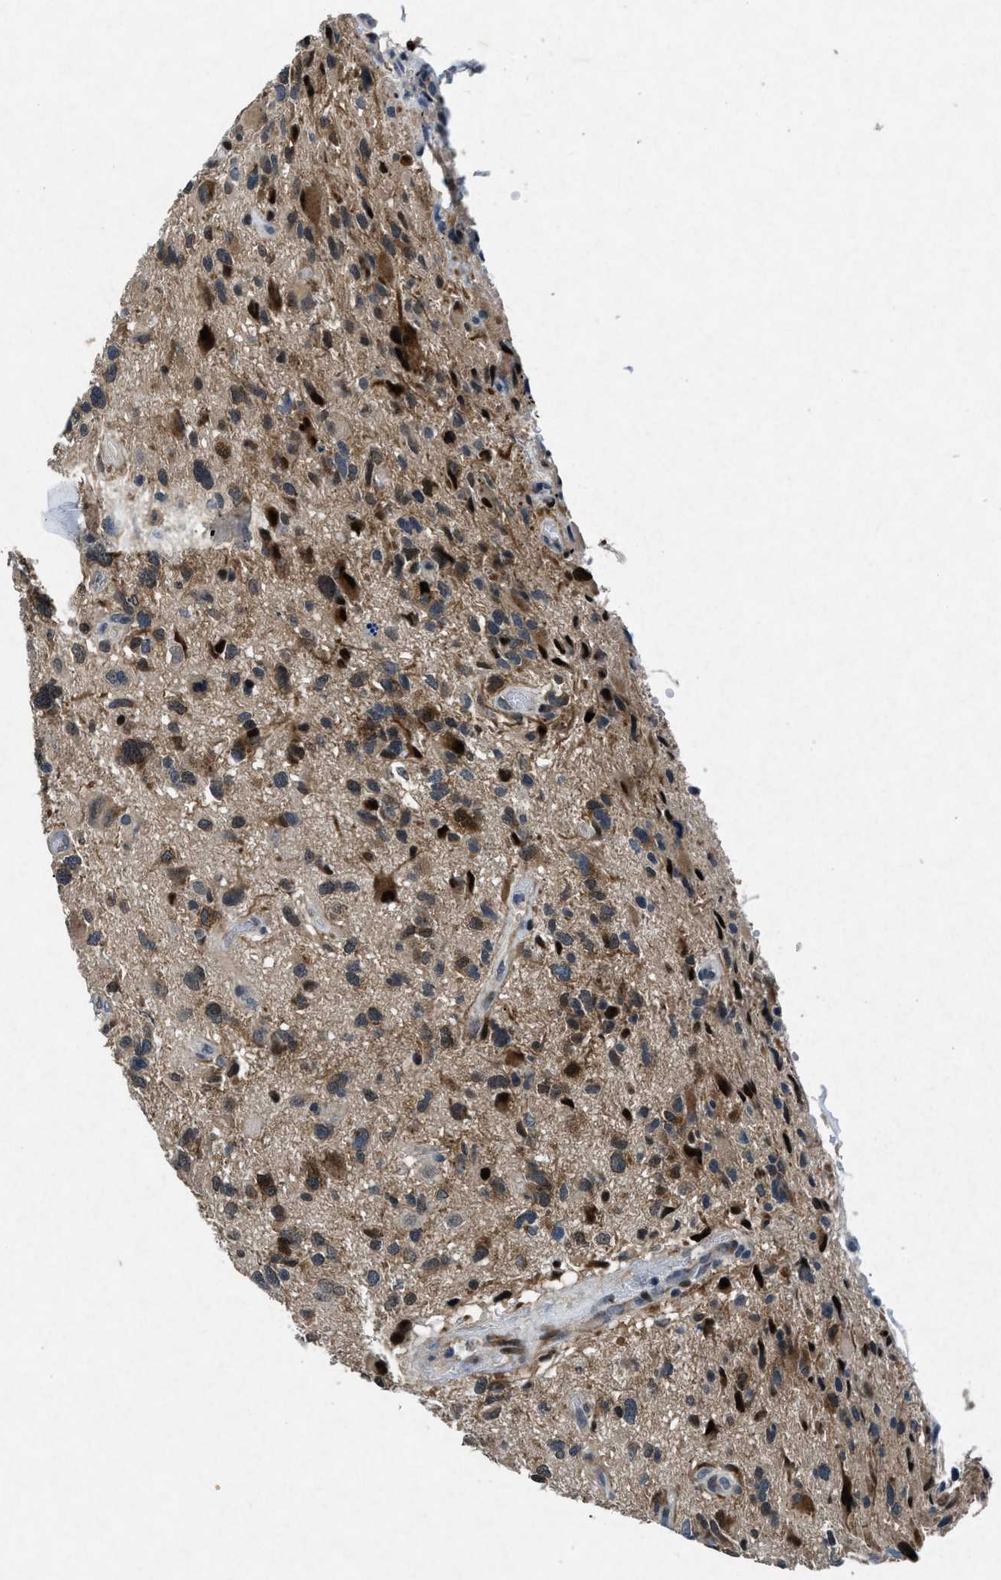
{"staining": {"intensity": "moderate", "quantity": ">75%", "location": "cytoplasmic/membranous"}, "tissue": "glioma", "cell_type": "Tumor cells", "image_type": "cancer", "snomed": [{"axis": "morphology", "description": "Glioma, malignant, High grade"}, {"axis": "topography", "description": "Brain"}], "caption": "Immunohistochemistry (IHC) (DAB (3,3'-diaminobenzidine)) staining of malignant glioma (high-grade) reveals moderate cytoplasmic/membranous protein staining in approximately >75% of tumor cells.", "gene": "PHLDA1", "patient": {"sex": "male", "age": 33}}